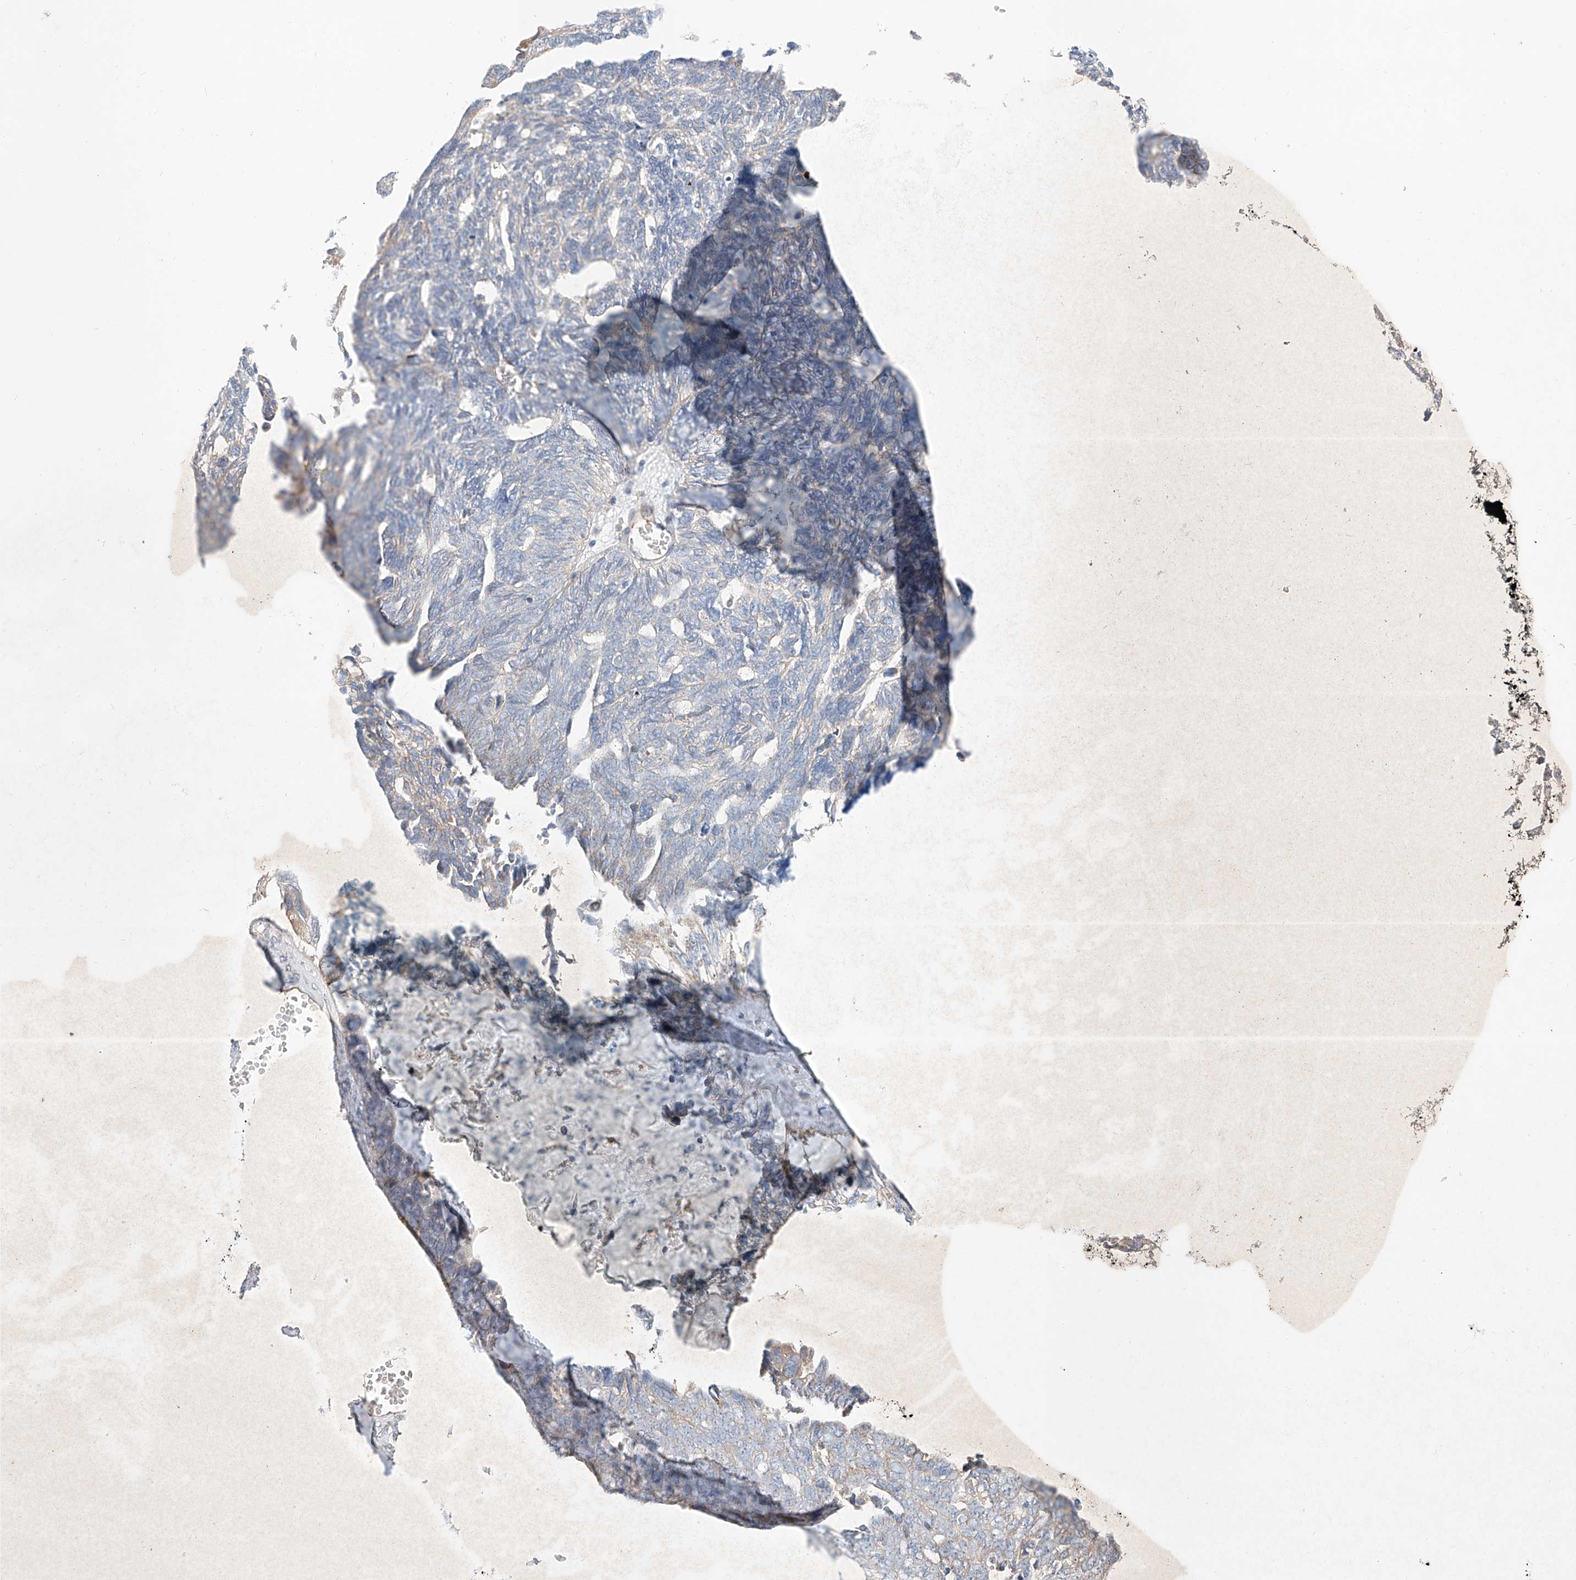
{"staining": {"intensity": "negative", "quantity": "none", "location": "none"}, "tissue": "ovarian cancer", "cell_type": "Tumor cells", "image_type": "cancer", "snomed": [{"axis": "morphology", "description": "Cystadenocarcinoma, serous, NOS"}, {"axis": "topography", "description": "Ovary"}], "caption": "The micrograph reveals no staining of tumor cells in serous cystadenocarcinoma (ovarian).", "gene": "AJM1", "patient": {"sex": "female", "age": 79}}